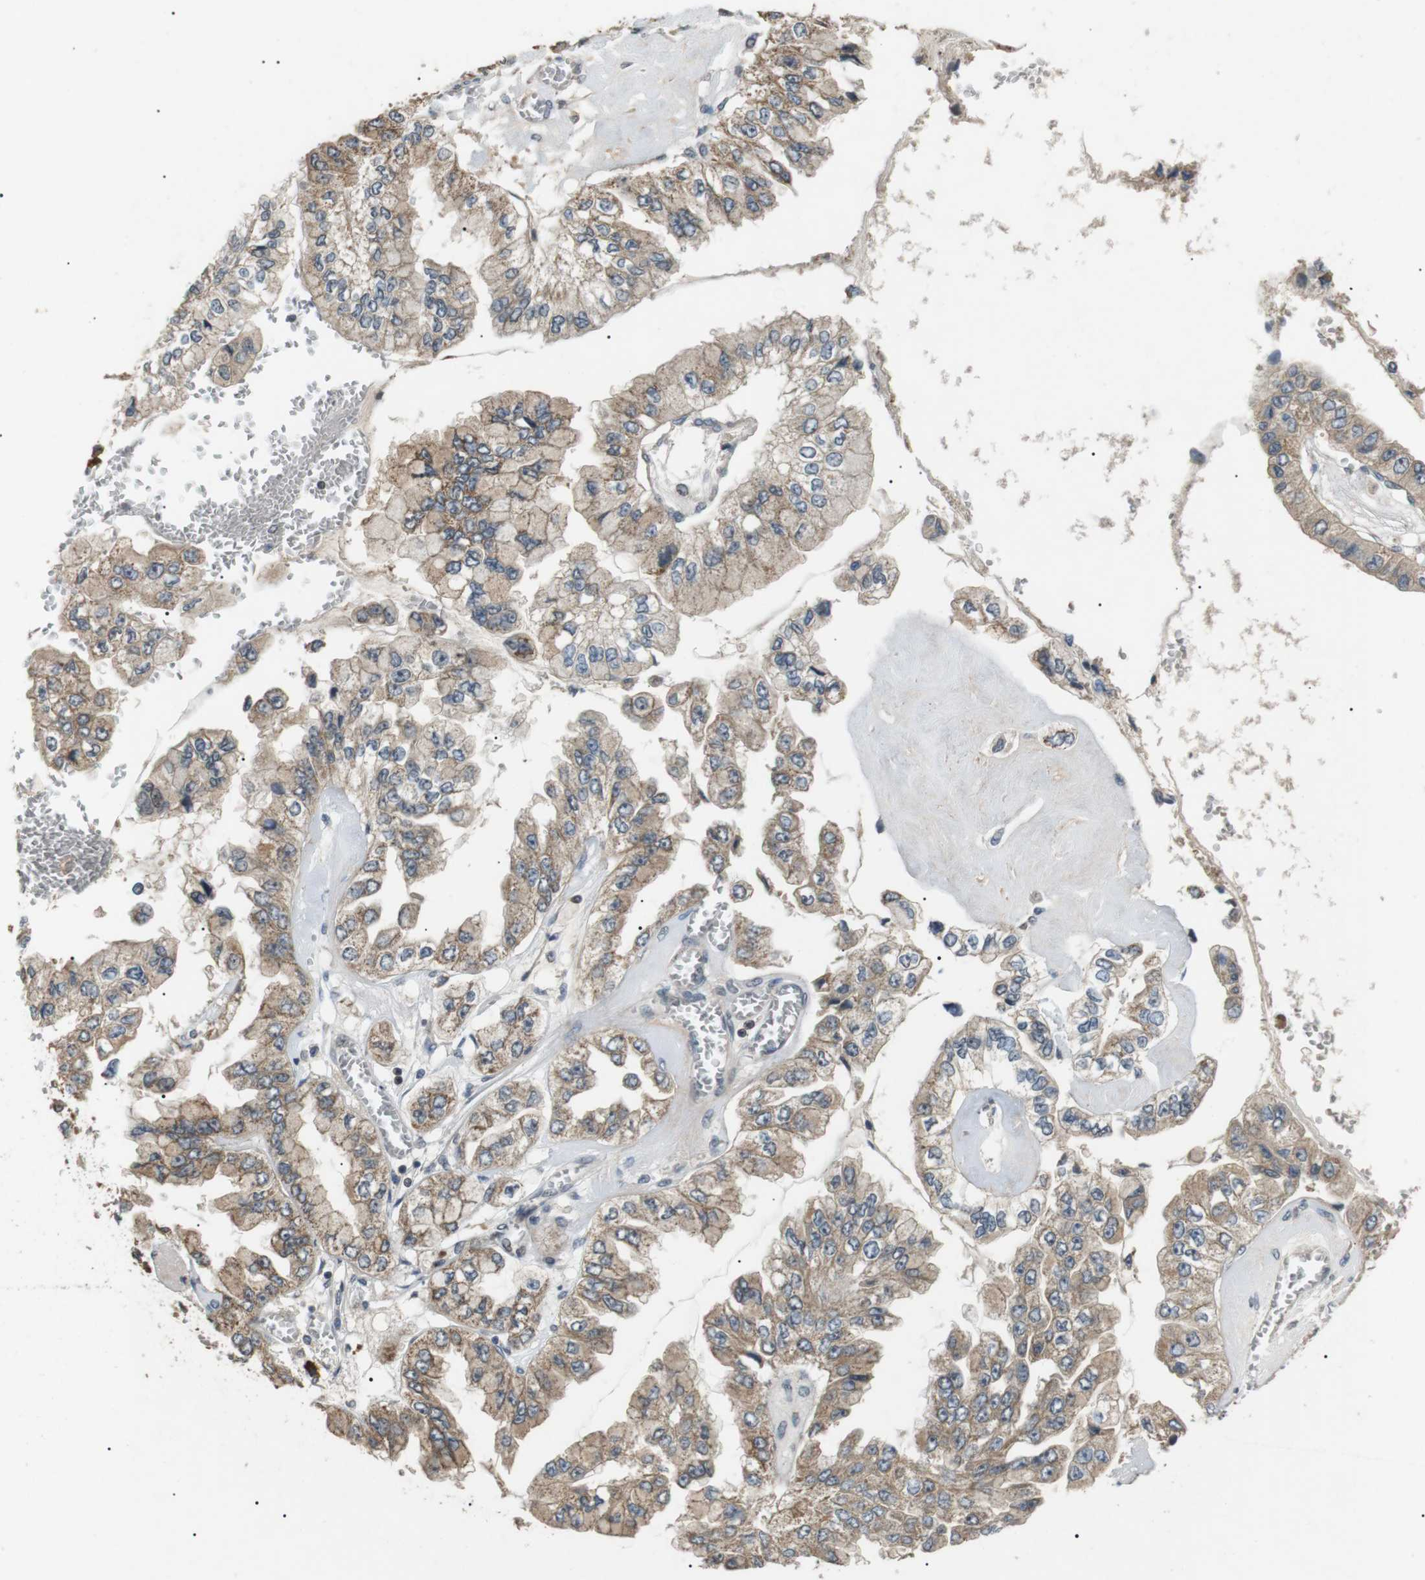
{"staining": {"intensity": "weak", "quantity": ">75%", "location": "cytoplasmic/membranous"}, "tissue": "liver cancer", "cell_type": "Tumor cells", "image_type": "cancer", "snomed": [{"axis": "morphology", "description": "Cholangiocarcinoma"}, {"axis": "topography", "description": "Liver"}], "caption": "IHC histopathology image of neoplastic tissue: liver cancer stained using immunohistochemistry (IHC) reveals low levels of weak protein expression localized specifically in the cytoplasmic/membranous of tumor cells, appearing as a cytoplasmic/membranous brown color.", "gene": "HSPA13", "patient": {"sex": "female", "age": 79}}